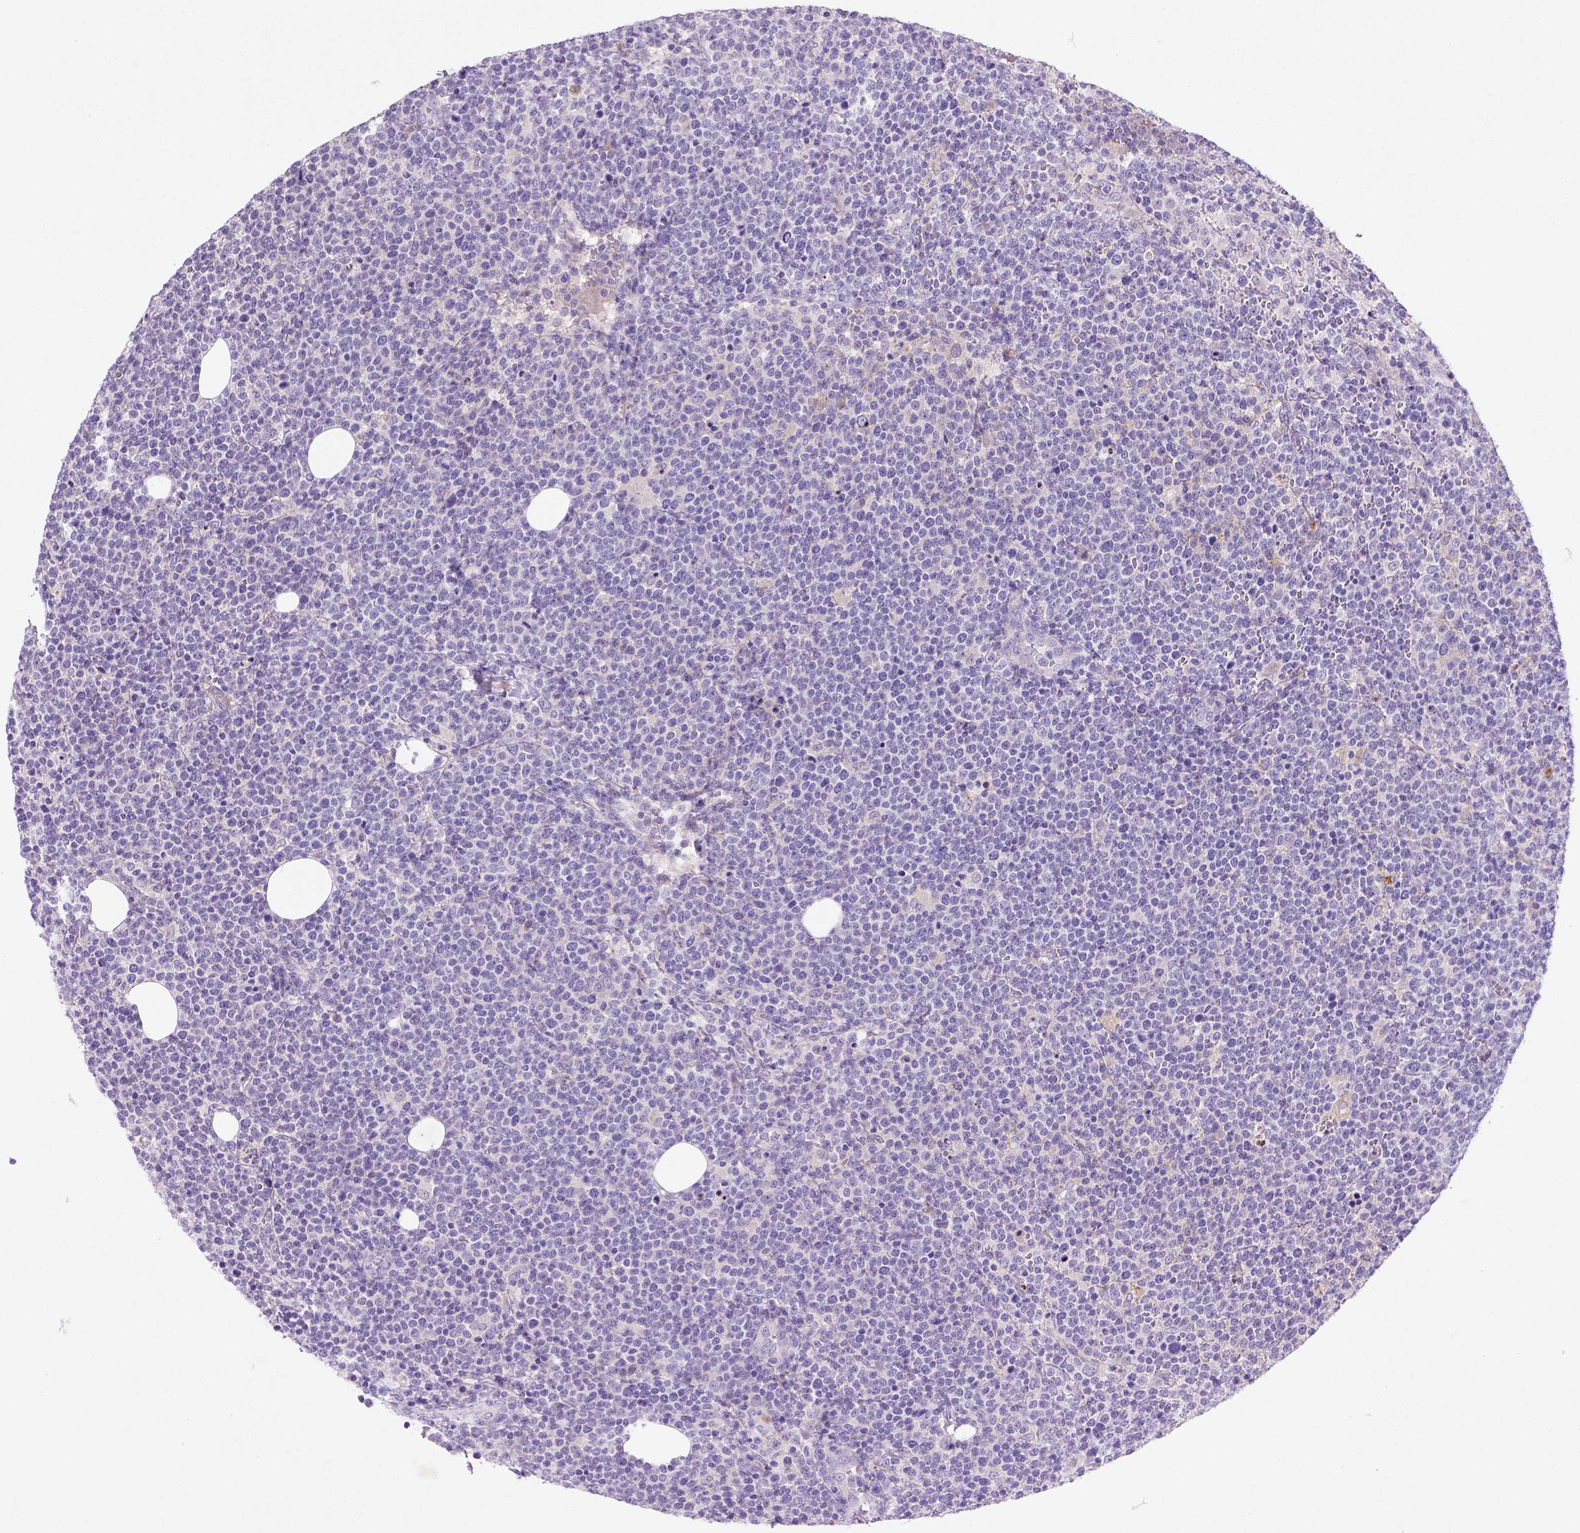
{"staining": {"intensity": "negative", "quantity": "none", "location": "none"}, "tissue": "lymphoma", "cell_type": "Tumor cells", "image_type": "cancer", "snomed": [{"axis": "morphology", "description": "Malignant lymphoma, non-Hodgkin's type, High grade"}, {"axis": "topography", "description": "Lymph node"}], "caption": "The IHC photomicrograph has no significant positivity in tumor cells of lymphoma tissue.", "gene": "NUDT2", "patient": {"sex": "male", "age": 61}}